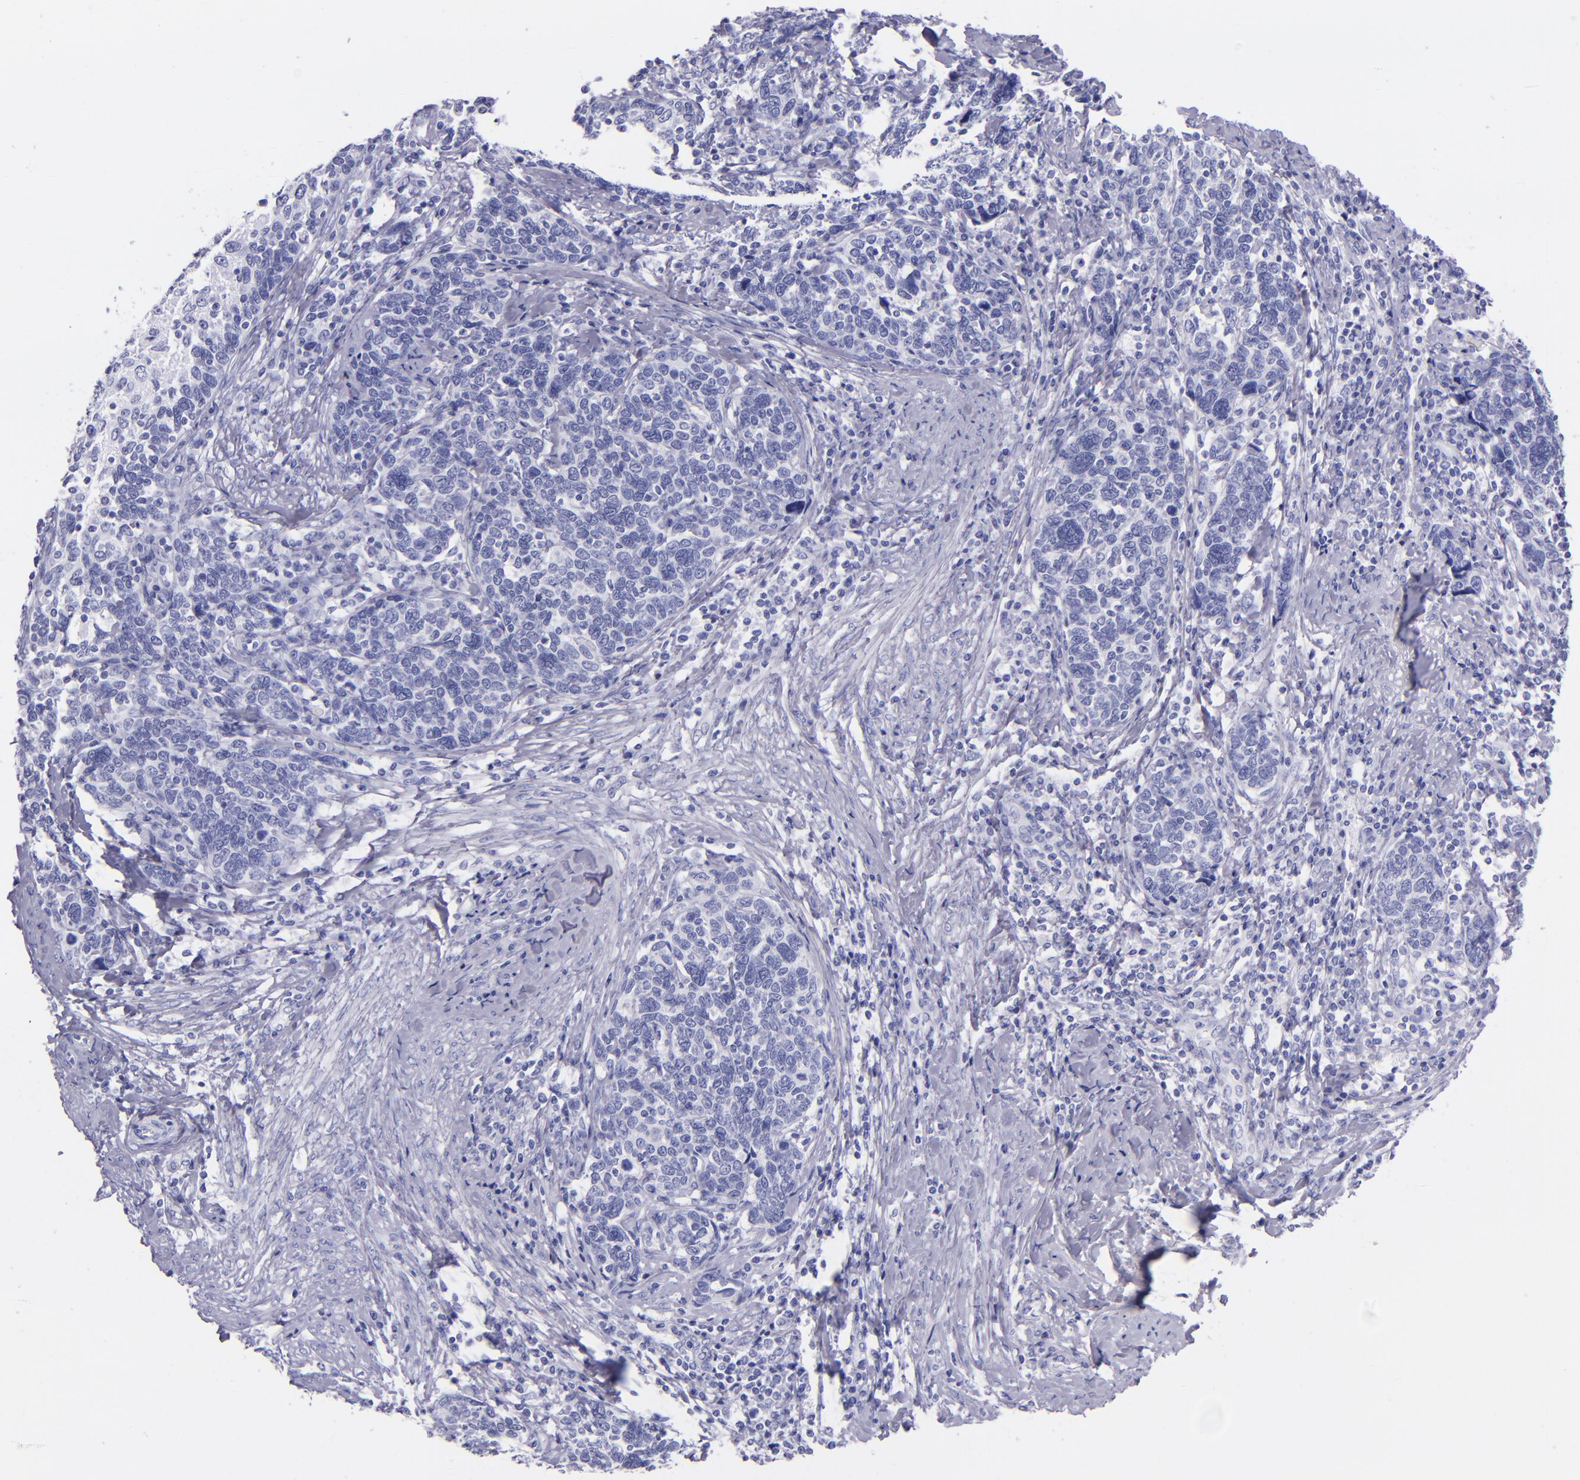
{"staining": {"intensity": "negative", "quantity": "none", "location": "none"}, "tissue": "cervical cancer", "cell_type": "Tumor cells", "image_type": "cancer", "snomed": [{"axis": "morphology", "description": "Squamous cell carcinoma, NOS"}, {"axis": "topography", "description": "Cervix"}], "caption": "IHC micrograph of human cervical squamous cell carcinoma stained for a protein (brown), which exhibits no positivity in tumor cells.", "gene": "SFTPA2", "patient": {"sex": "female", "age": 41}}